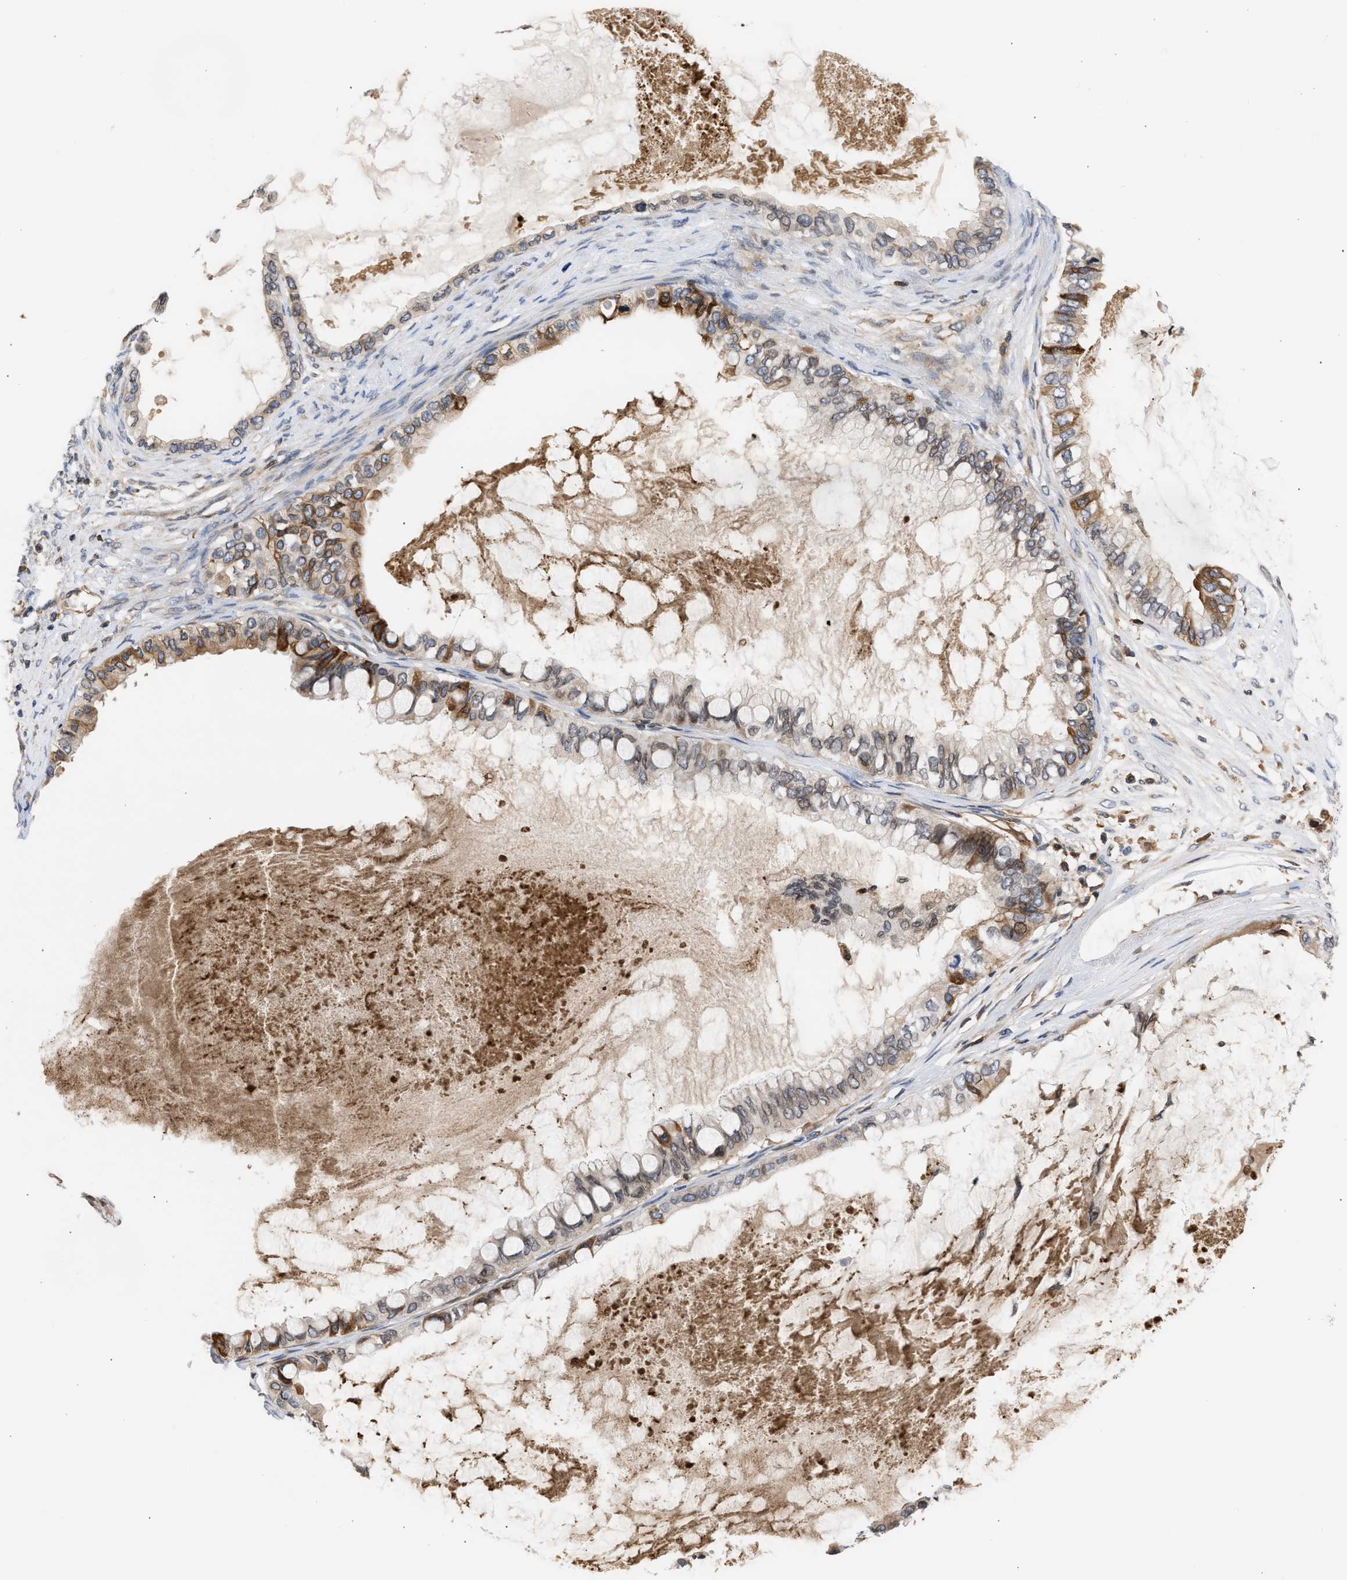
{"staining": {"intensity": "moderate", "quantity": "25%-75%", "location": "cytoplasmic/membranous"}, "tissue": "ovarian cancer", "cell_type": "Tumor cells", "image_type": "cancer", "snomed": [{"axis": "morphology", "description": "Cystadenocarcinoma, mucinous, NOS"}, {"axis": "topography", "description": "Ovary"}], "caption": "A brown stain shows moderate cytoplasmic/membranous staining of a protein in human ovarian cancer (mucinous cystadenocarcinoma) tumor cells. (IHC, brightfield microscopy, high magnification).", "gene": "NUP62", "patient": {"sex": "female", "age": 80}}